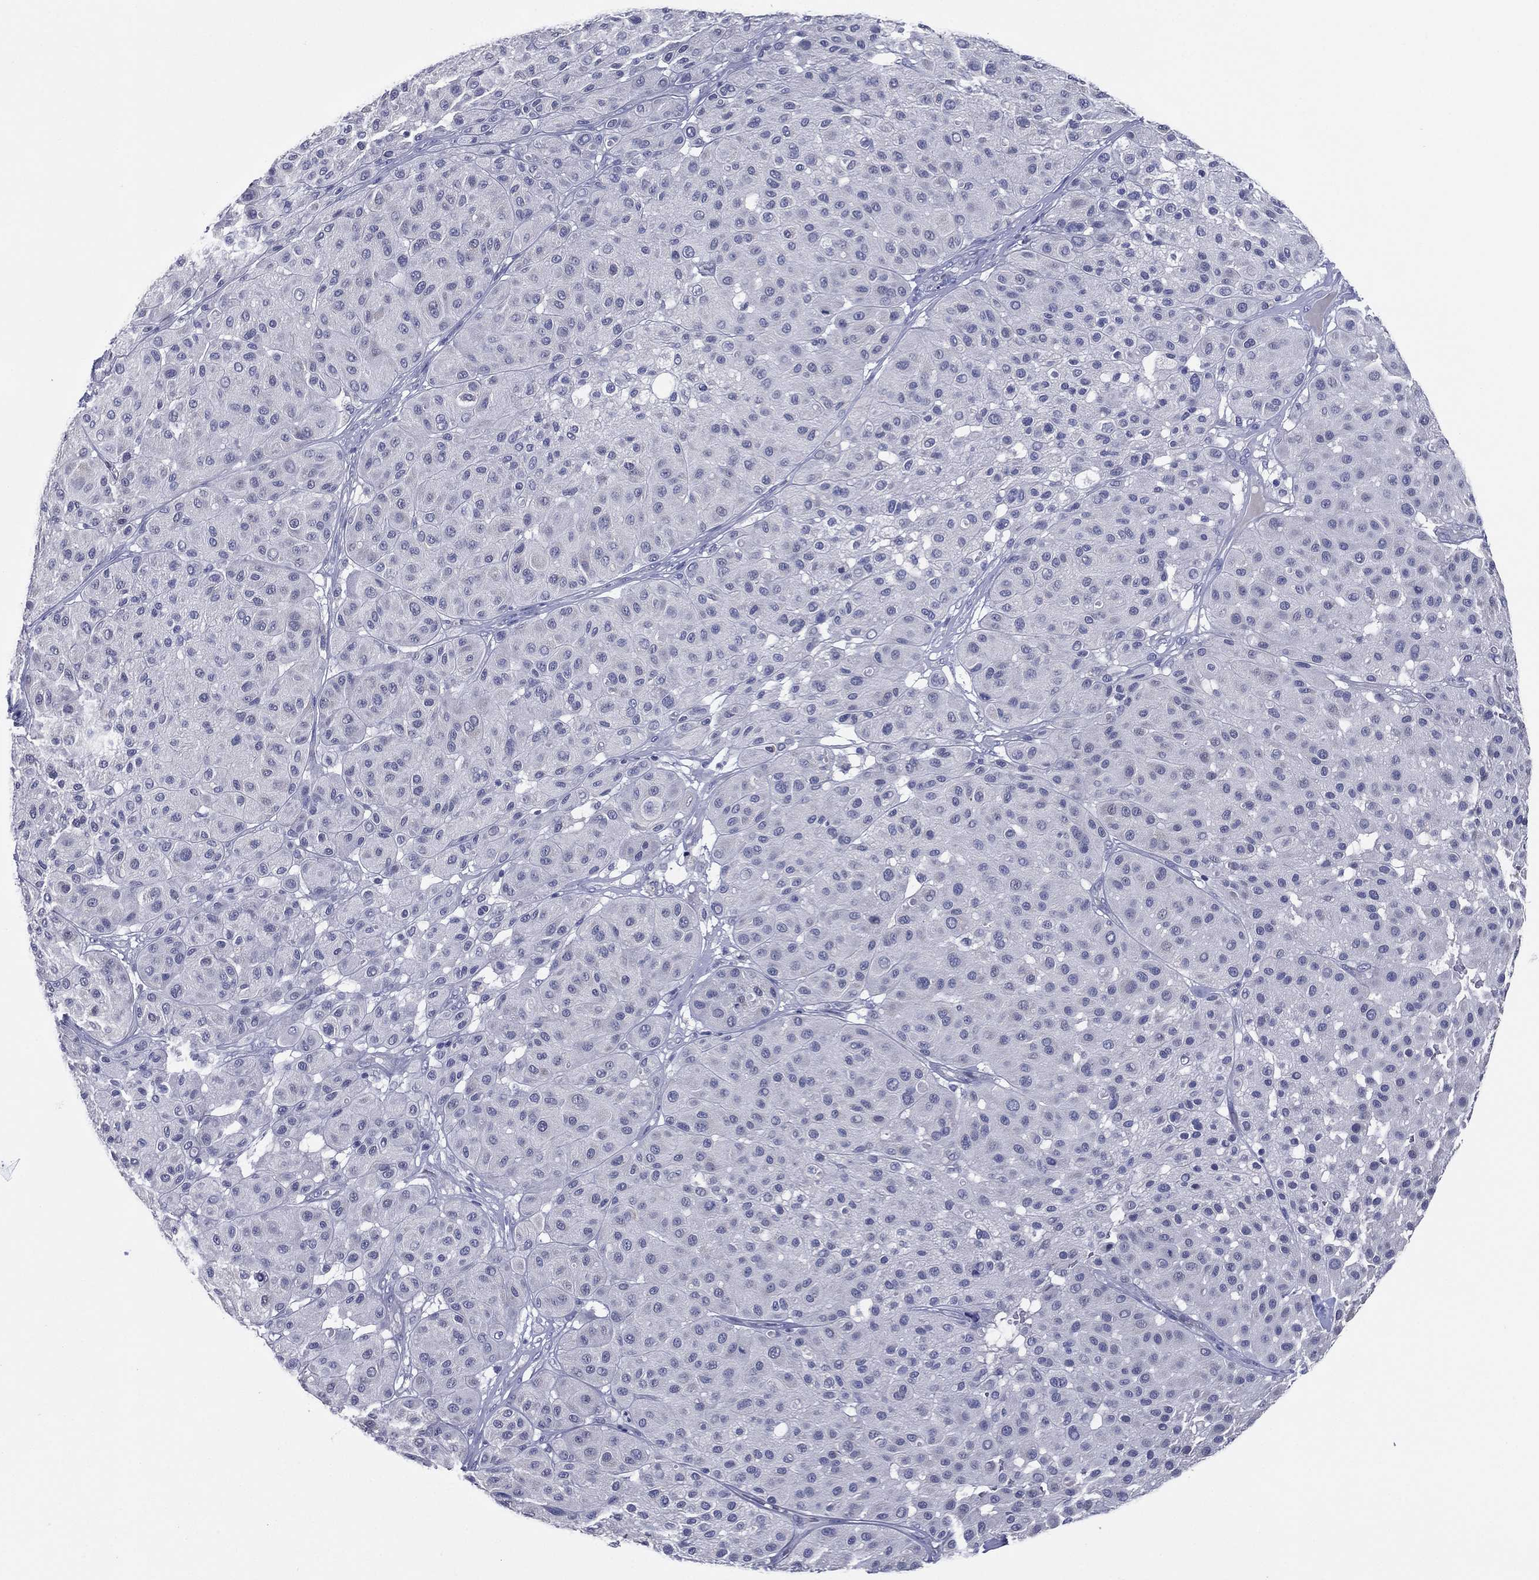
{"staining": {"intensity": "negative", "quantity": "none", "location": "none"}, "tissue": "melanoma", "cell_type": "Tumor cells", "image_type": "cancer", "snomed": [{"axis": "morphology", "description": "Malignant melanoma, Metastatic site"}, {"axis": "topography", "description": "Smooth muscle"}], "caption": "Human melanoma stained for a protein using IHC displays no positivity in tumor cells.", "gene": "SLC13A4", "patient": {"sex": "male", "age": 41}}